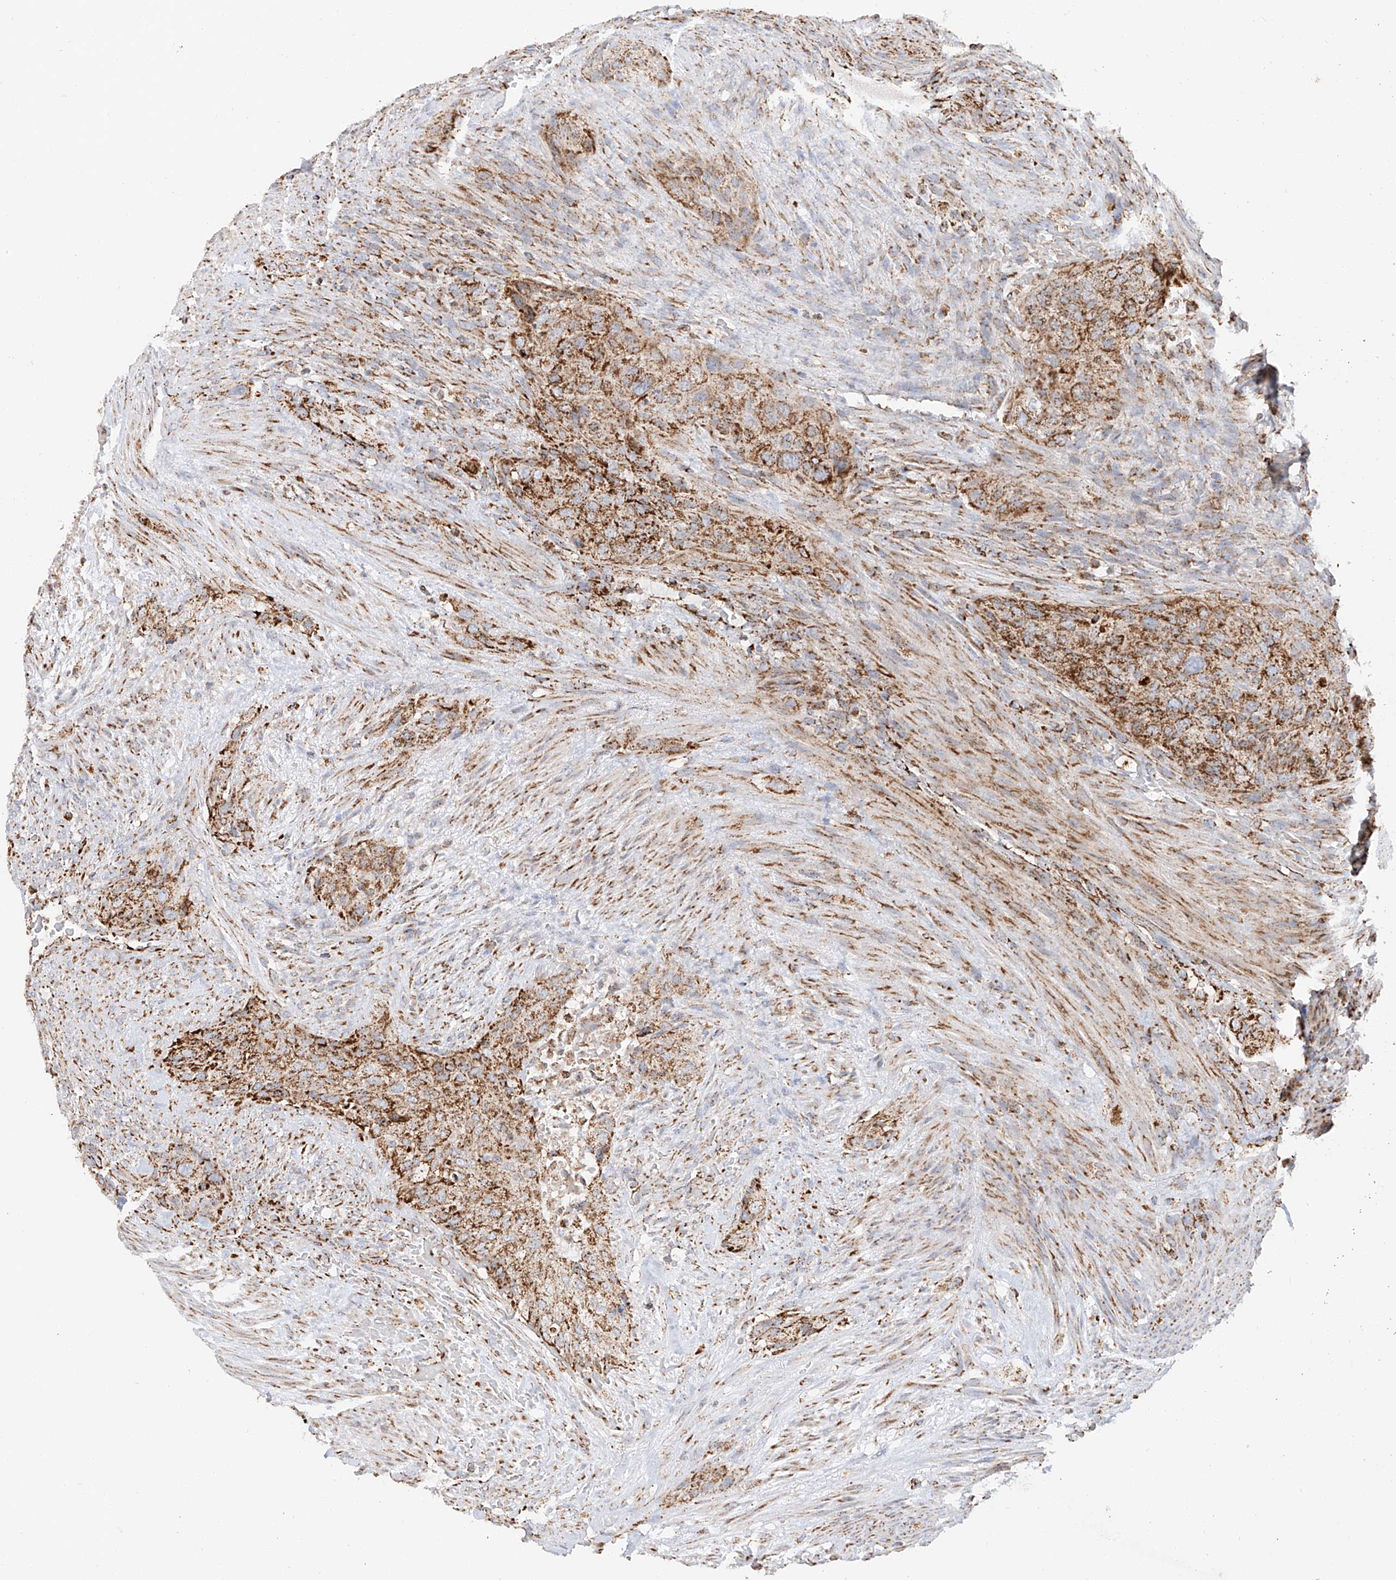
{"staining": {"intensity": "moderate", "quantity": ">75%", "location": "cytoplasmic/membranous"}, "tissue": "urothelial cancer", "cell_type": "Tumor cells", "image_type": "cancer", "snomed": [{"axis": "morphology", "description": "Urothelial carcinoma, High grade"}, {"axis": "topography", "description": "Urinary bladder"}], "caption": "Tumor cells demonstrate moderate cytoplasmic/membranous staining in approximately >75% of cells in urothelial carcinoma (high-grade).", "gene": "TTC27", "patient": {"sex": "male", "age": 35}}